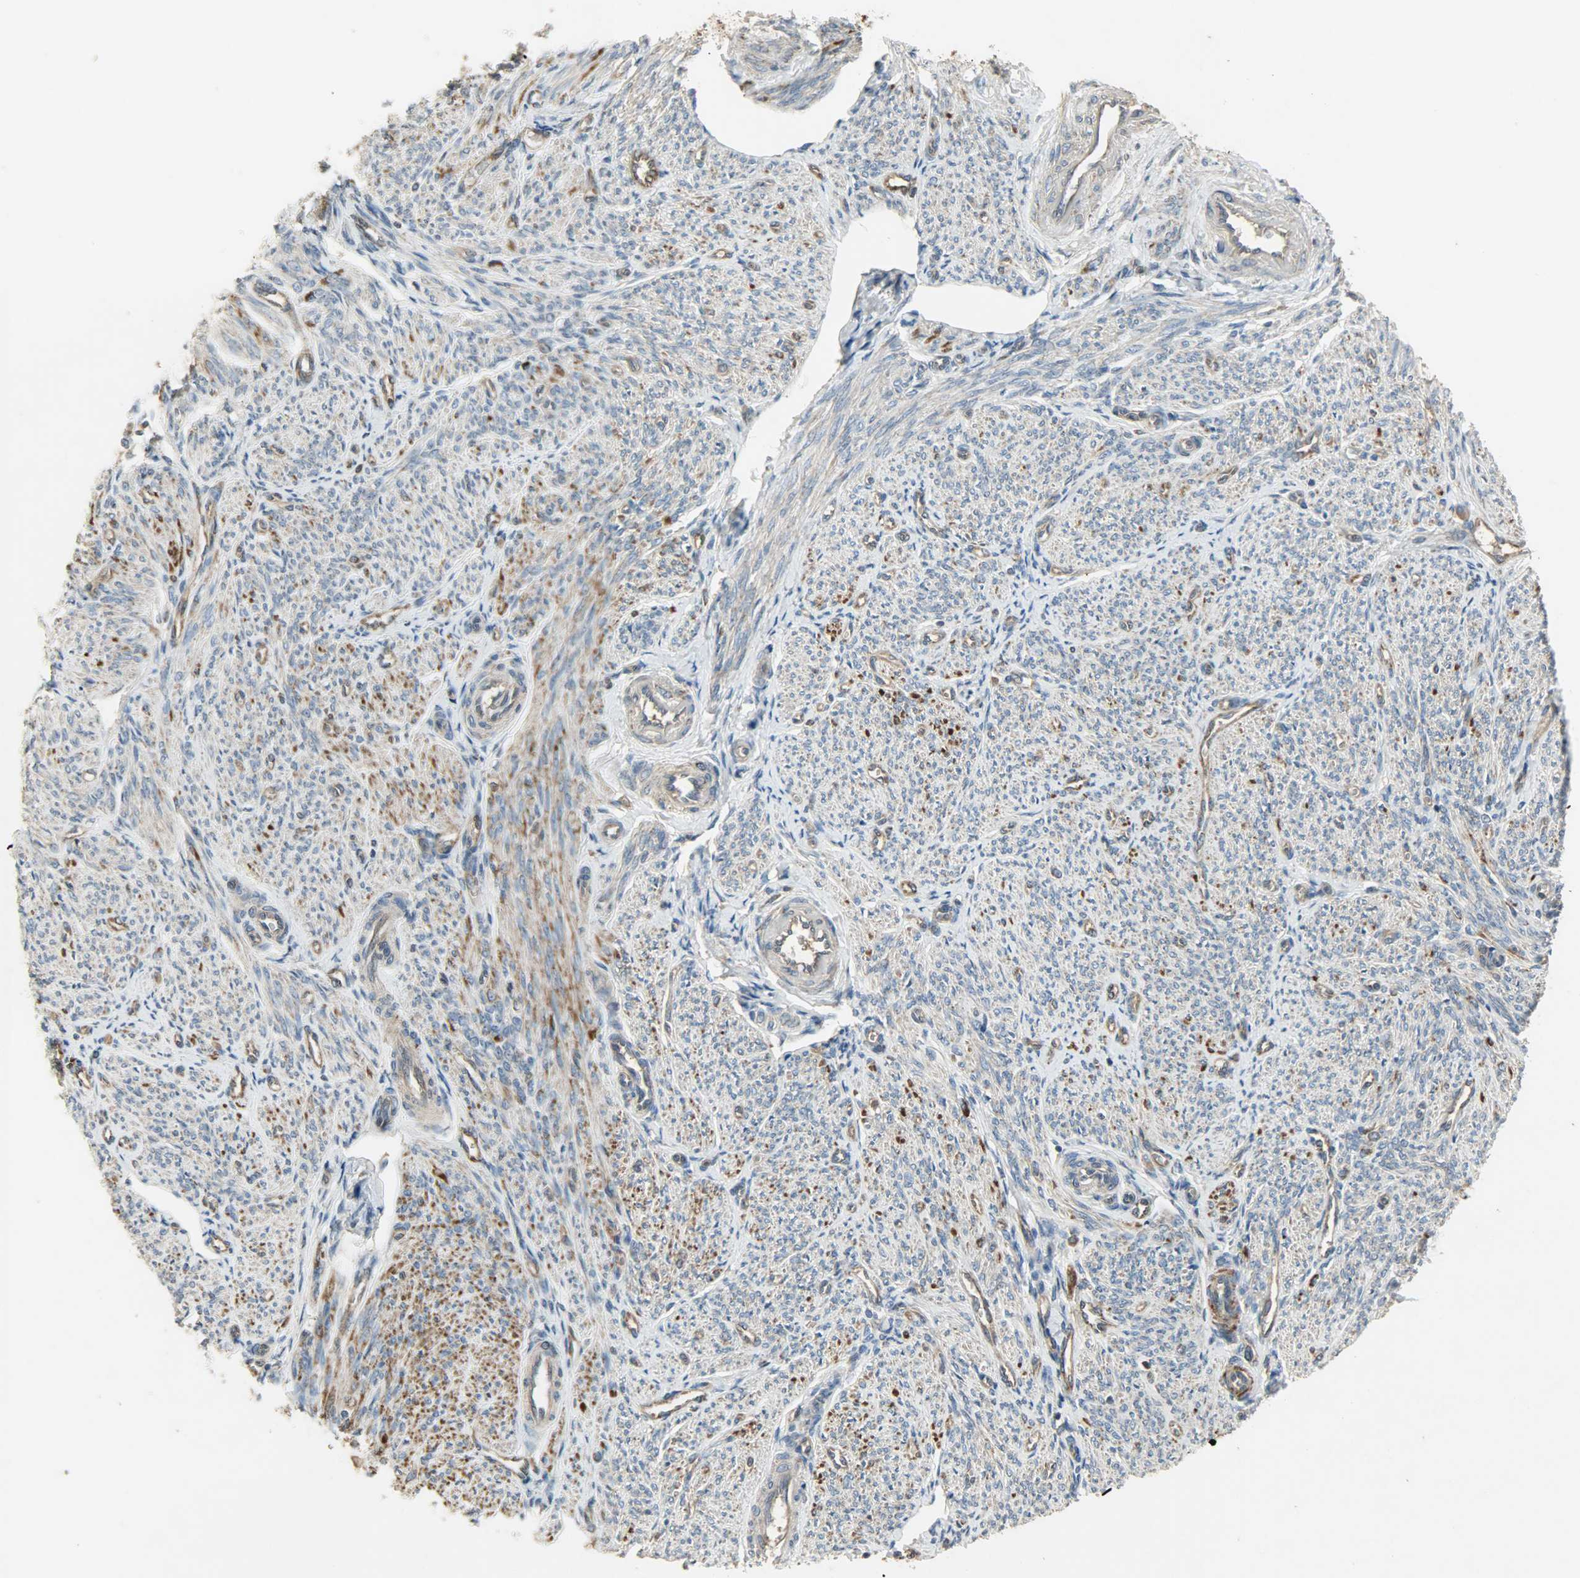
{"staining": {"intensity": "moderate", "quantity": ">75%", "location": "cytoplasmic/membranous"}, "tissue": "smooth muscle", "cell_type": "Smooth muscle cells", "image_type": "normal", "snomed": [{"axis": "morphology", "description": "Normal tissue, NOS"}, {"axis": "topography", "description": "Smooth muscle"}], "caption": "The micrograph demonstrates staining of normal smooth muscle, revealing moderate cytoplasmic/membranous protein positivity (brown color) within smooth muscle cells.", "gene": "AMT", "patient": {"sex": "female", "age": 65}}